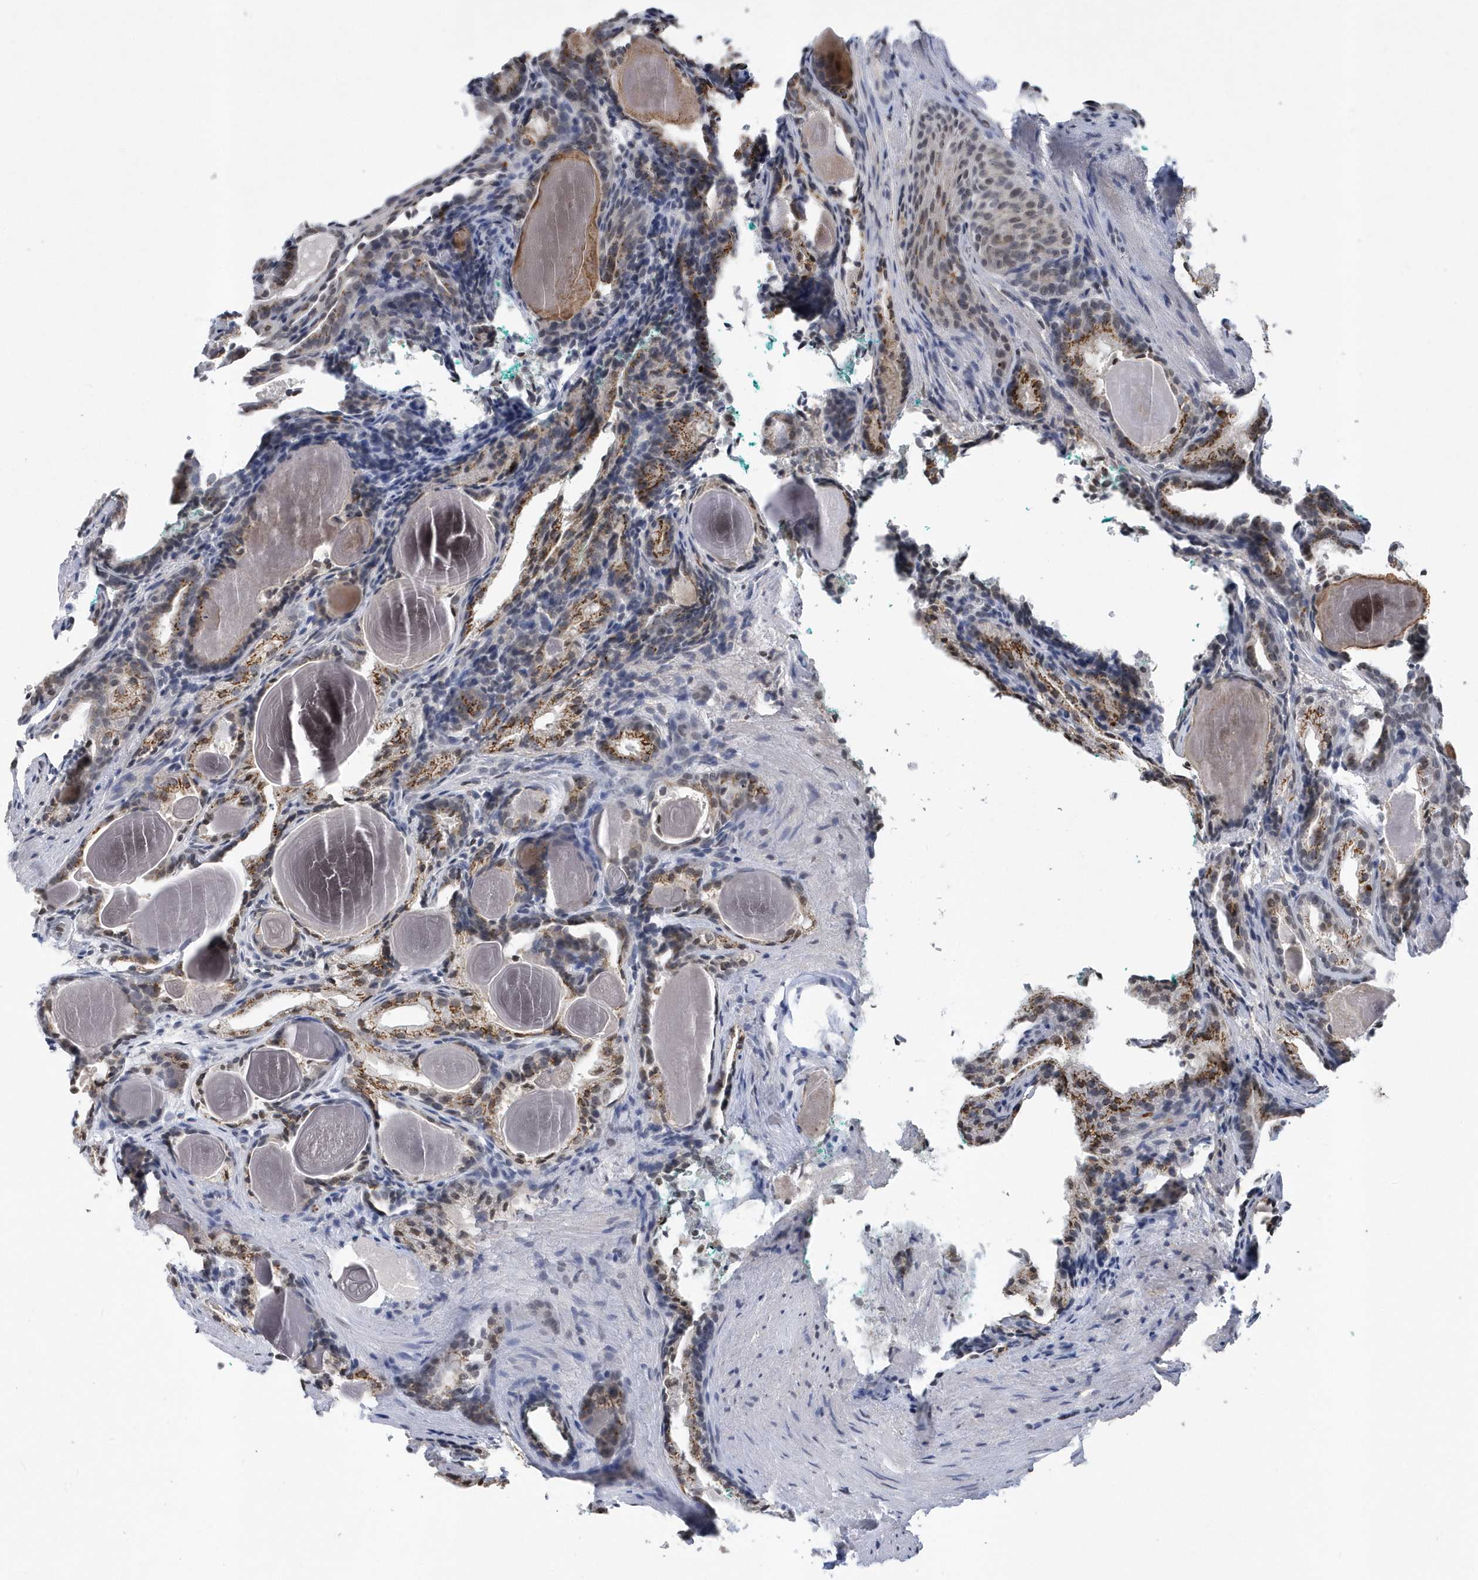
{"staining": {"intensity": "moderate", "quantity": ">75%", "location": "cytoplasmic/membranous"}, "tissue": "prostate cancer", "cell_type": "Tumor cells", "image_type": "cancer", "snomed": [{"axis": "morphology", "description": "Adenocarcinoma, High grade"}, {"axis": "topography", "description": "Prostate"}], "caption": "High-power microscopy captured an IHC image of prostate cancer, revealing moderate cytoplasmic/membranous staining in about >75% of tumor cells.", "gene": "VWA5B2", "patient": {"sex": "male", "age": 62}}